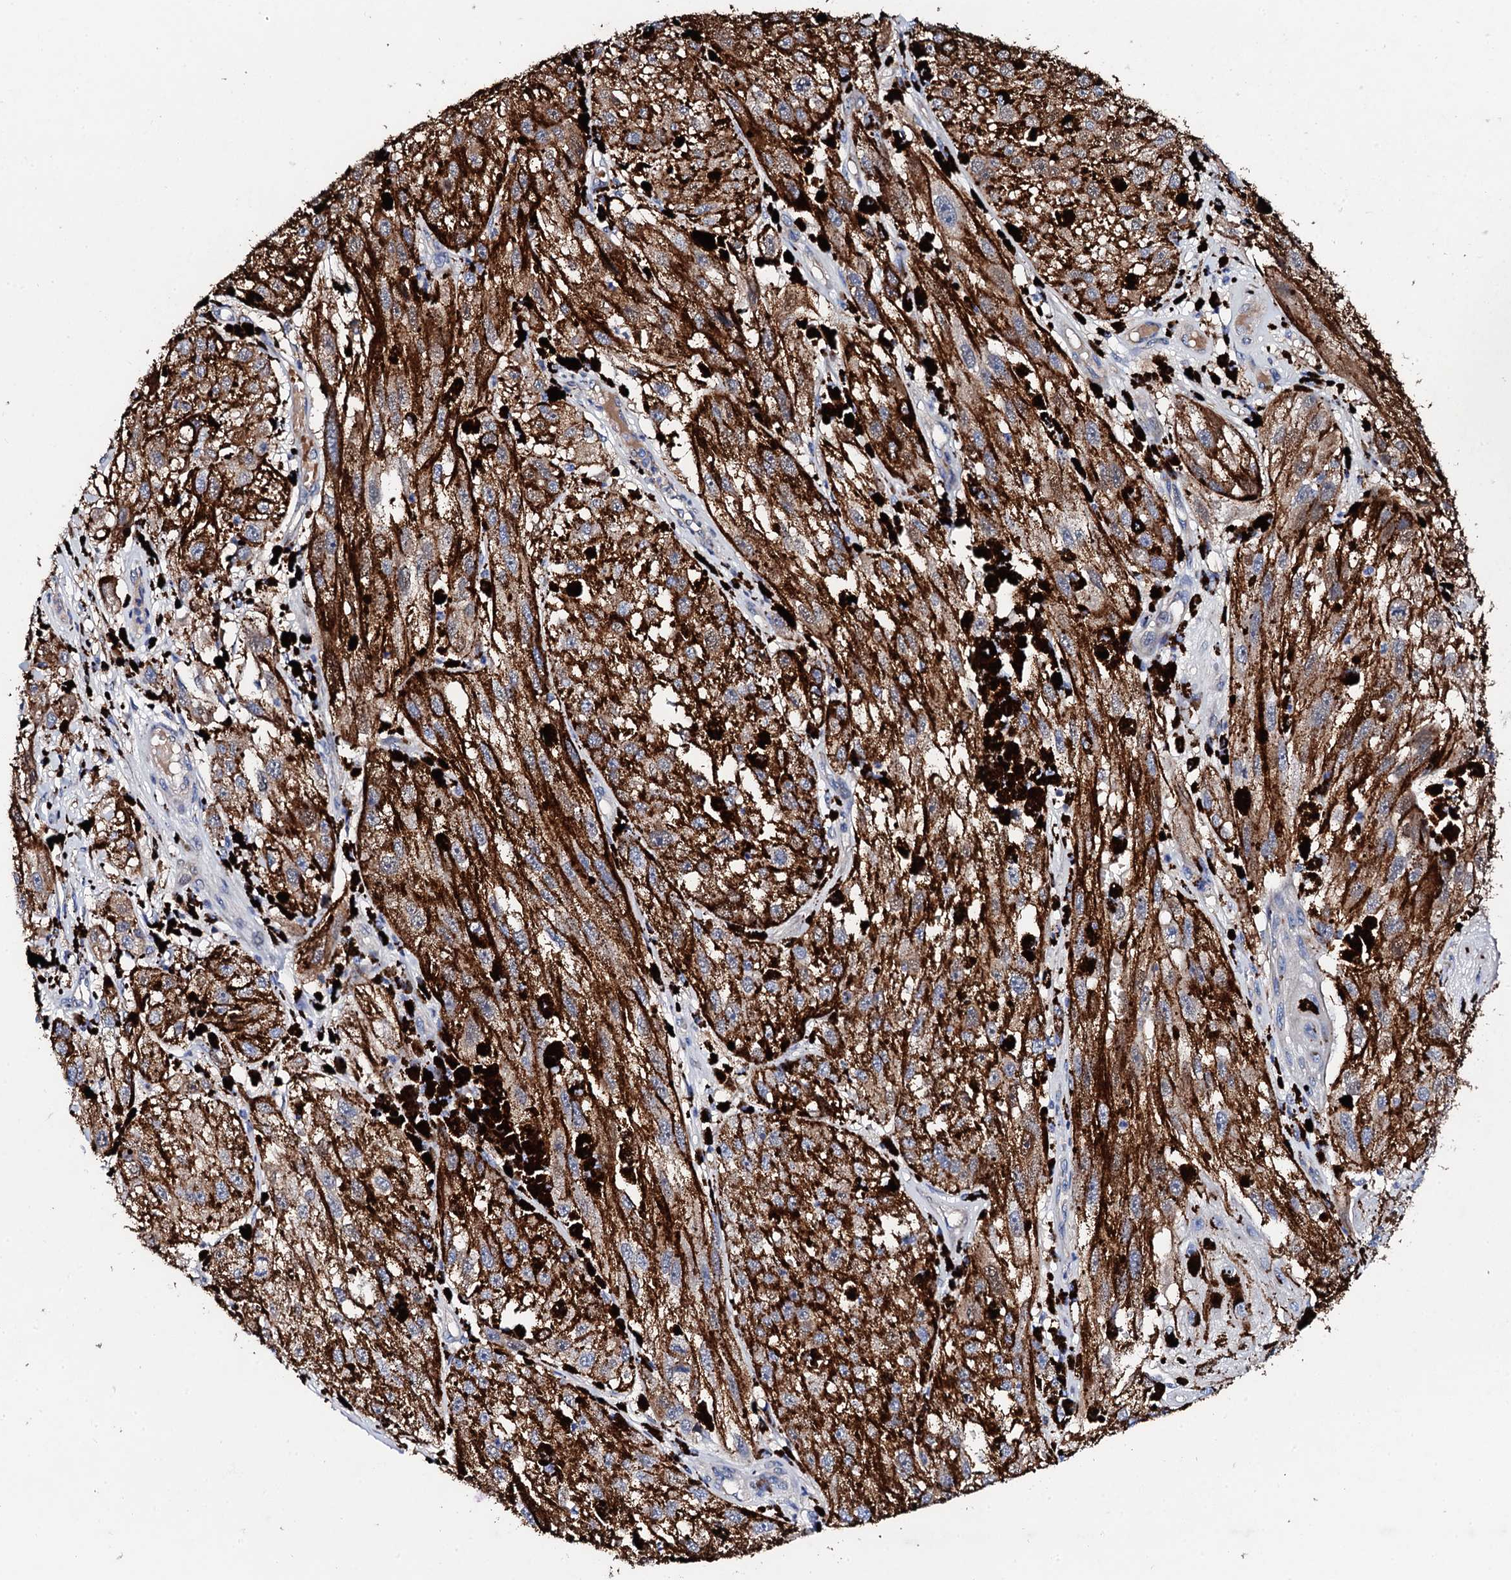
{"staining": {"intensity": "moderate", "quantity": ">75%", "location": "cytoplasmic/membranous,nuclear"}, "tissue": "melanoma", "cell_type": "Tumor cells", "image_type": "cancer", "snomed": [{"axis": "morphology", "description": "Malignant melanoma, NOS"}, {"axis": "topography", "description": "Skin"}], "caption": "Protein analysis of melanoma tissue demonstrates moderate cytoplasmic/membranous and nuclear staining in approximately >75% of tumor cells.", "gene": "KLHL32", "patient": {"sex": "male", "age": 88}}